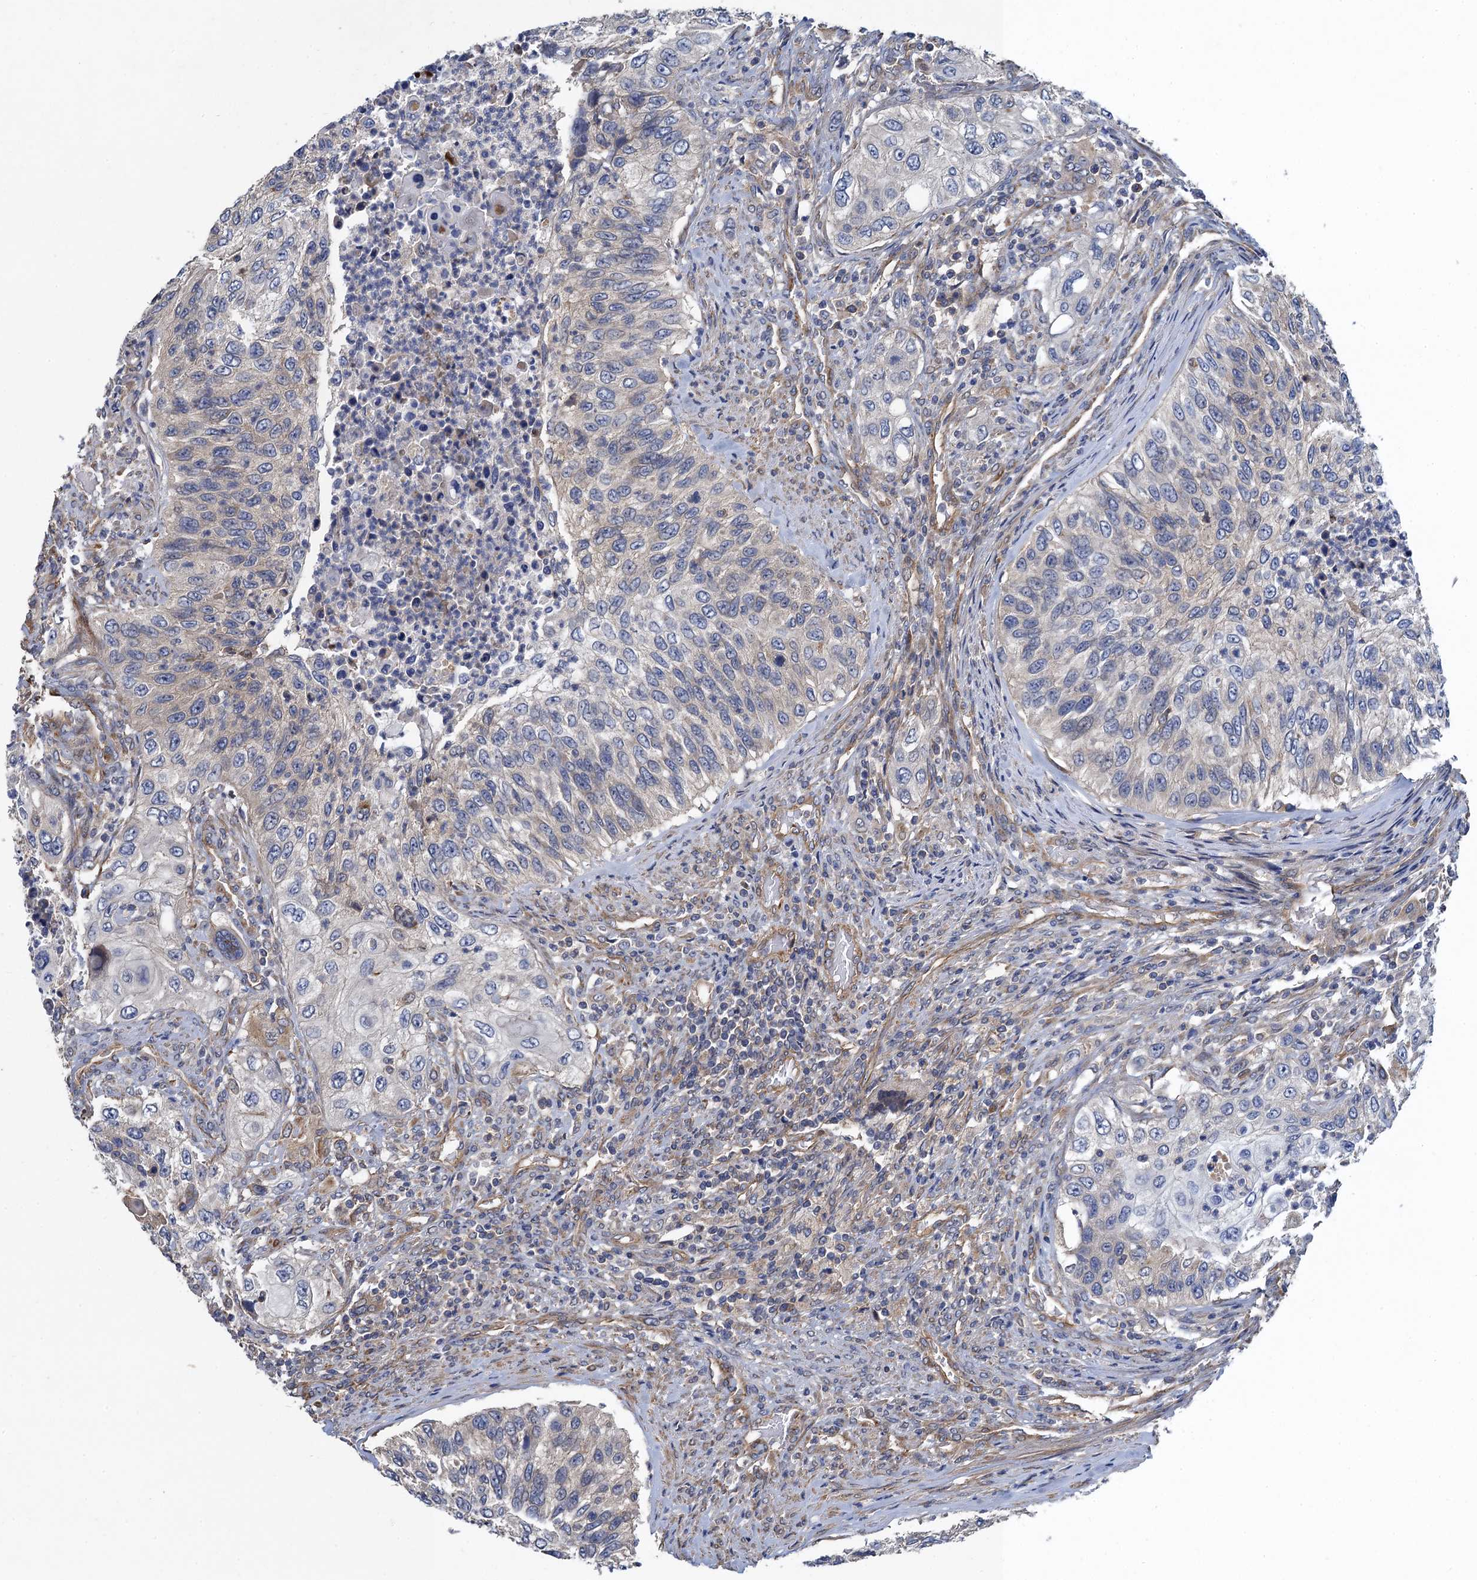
{"staining": {"intensity": "weak", "quantity": "<25%", "location": "cytoplasmic/membranous"}, "tissue": "urothelial cancer", "cell_type": "Tumor cells", "image_type": "cancer", "snomed": [{"axis": "morphology", "description": "Urothelial carcinoma, High grade"}, {"axis": "topography", "description": "Urinary bladder"}], "caption": "IHC image of neoplastic tissue: urothelial carcinoma (high-grade) stained with DAB (3,3'-diaminobenzidine) shows no significant protein positivity in tumor cells. The staining is performed using DAB brown chromogen with nuclei counter-stained in using hematoxylin.", "gene": "PJA2", "patient": {"sex": "female", "age": 60}}